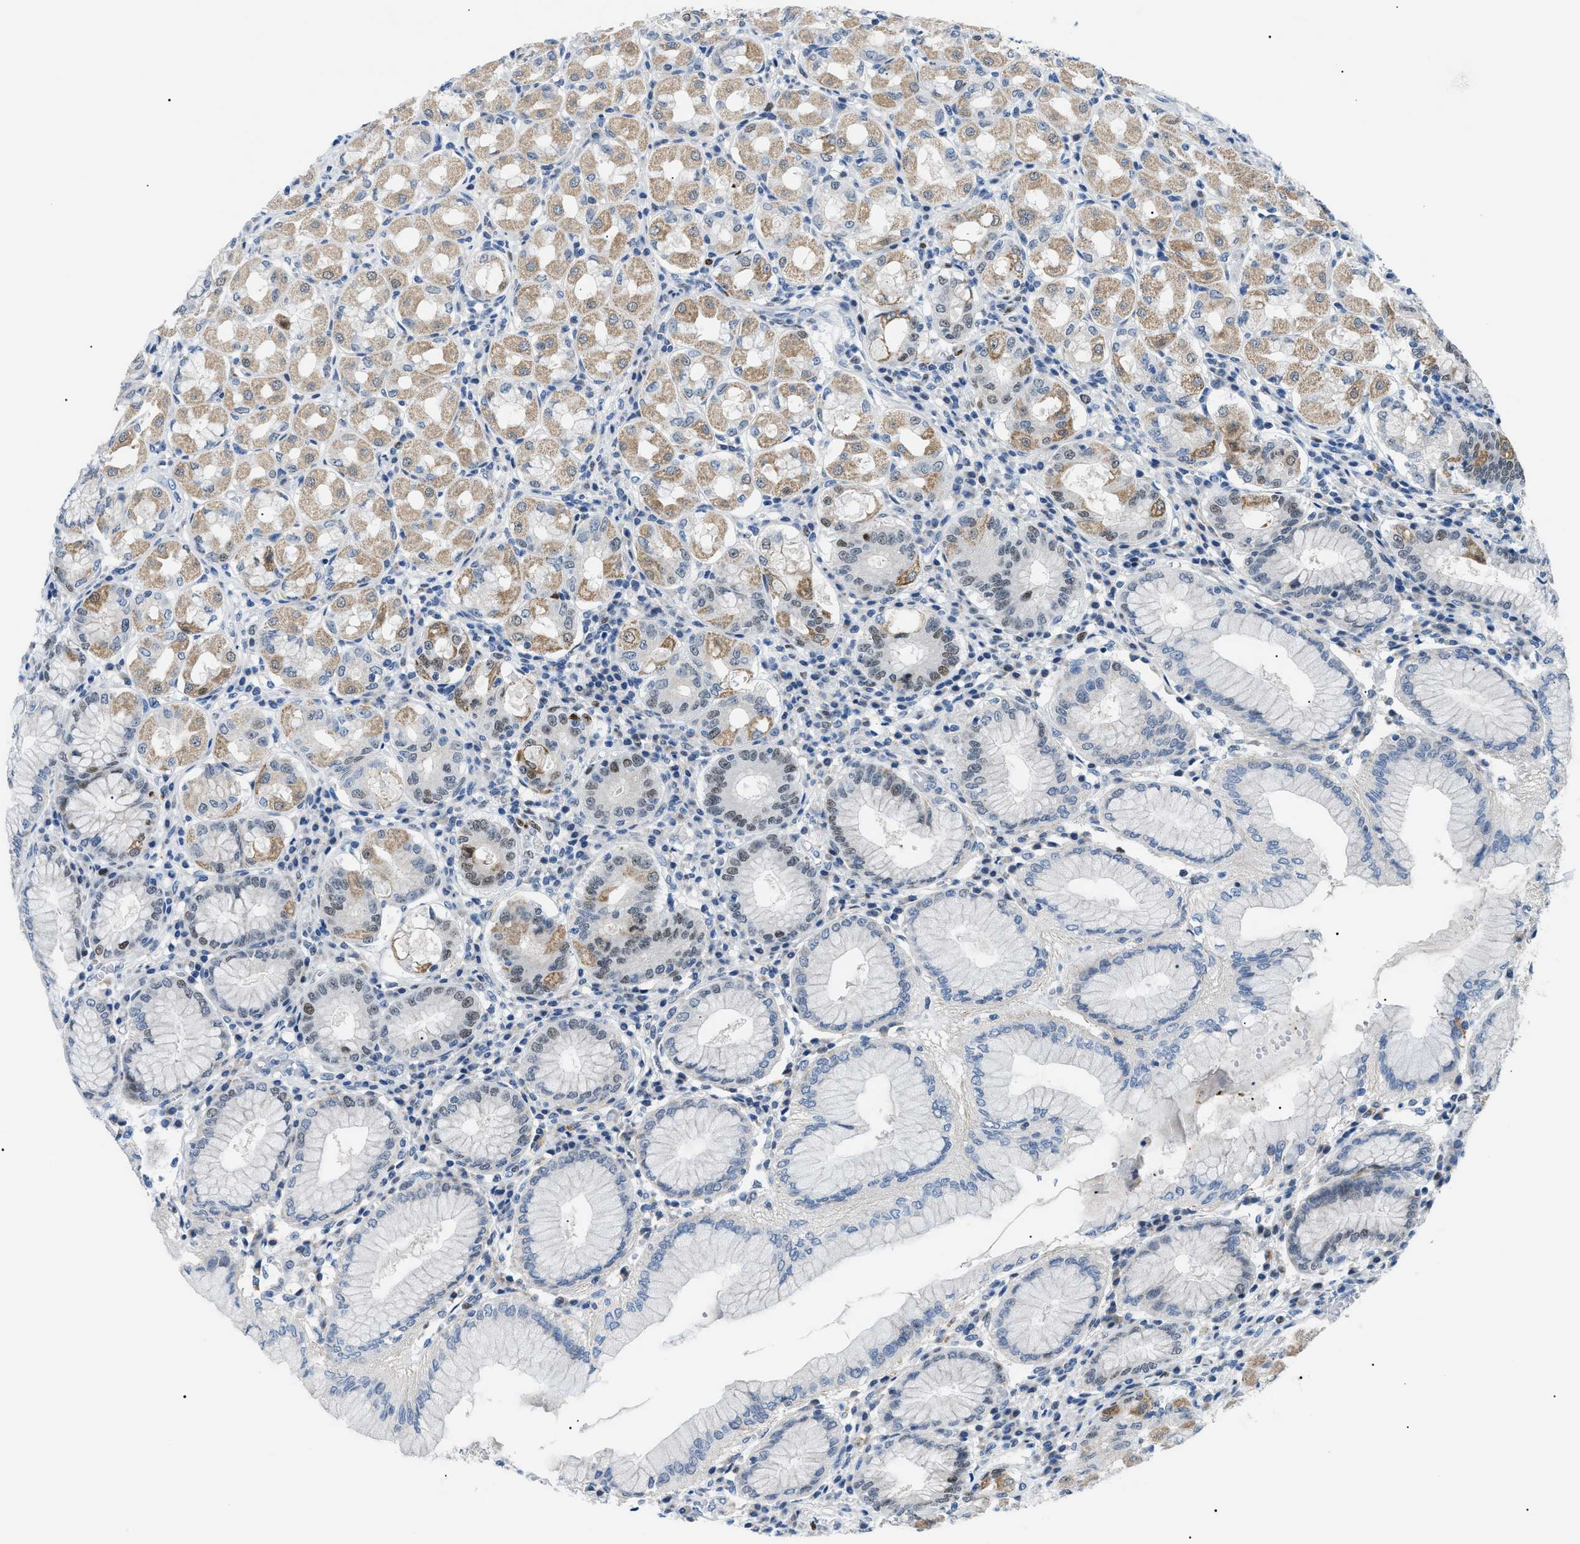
{"staining": {"intensity": "moderate", "quantity": "25%-75%", "location": "cytoplasmic/membranous,nuclear"}, "tissue": "stomach", "cell_type": "Glandular cells", "image_type": "normal", "snomed": [{"axis": "morphology", "description": "Normal tissue, NOS"}, {"axis": "topography", "description": "Stomach"}, {"axis": "topography", "description": "Stomach, lower"}], "caption": "Approximately 25%-75% of glandular cells in unremarkable human stomach display moderate cytoplasmic/membranous,nuclear protein expression as visualized by brown immunohistochemical staining.", "gene": "SMARCC1", "patient": {"sex": "female", "age": 56}}